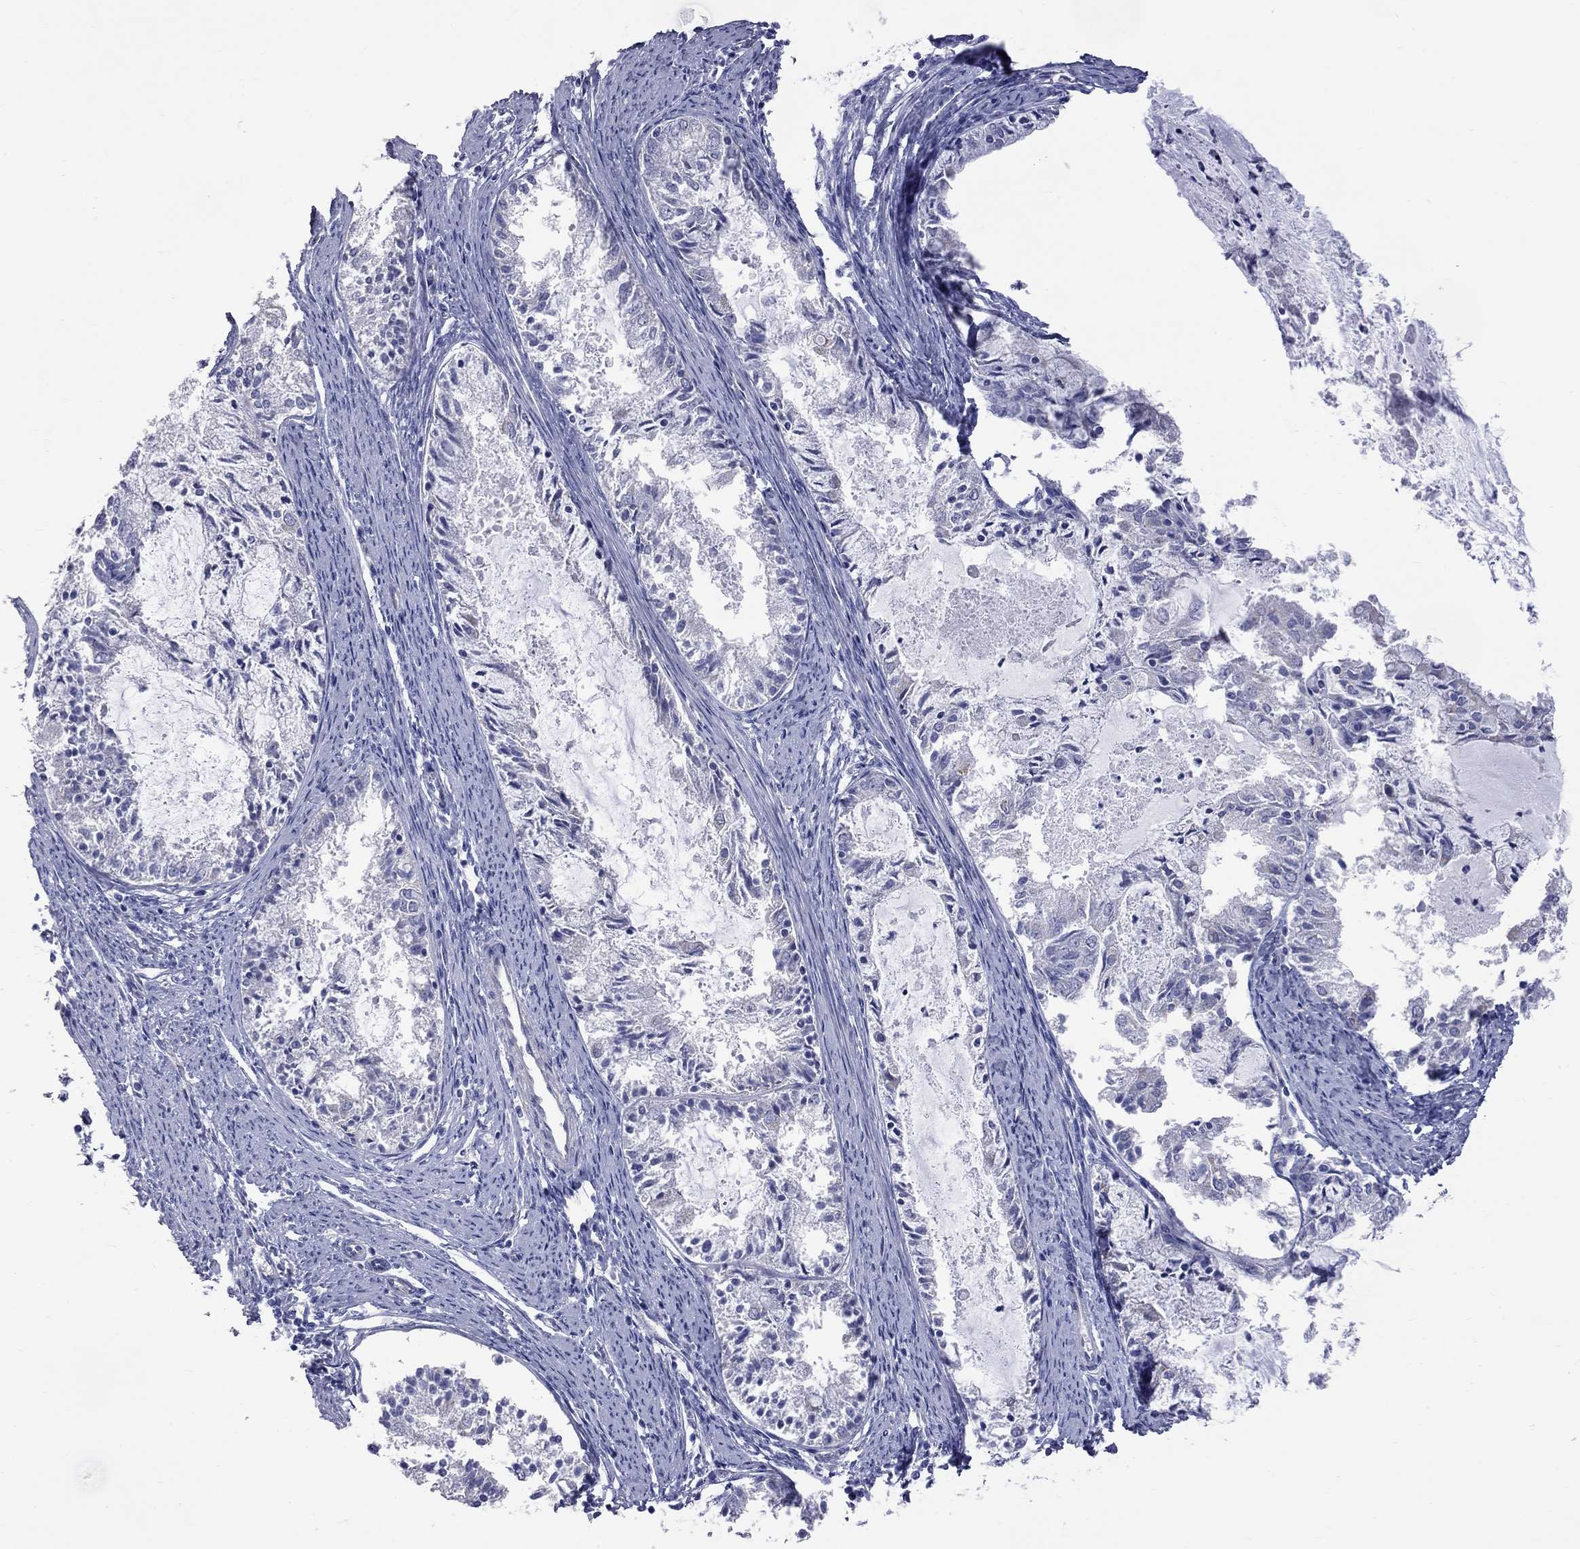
{"staining": {"intensity": "negative", "quantity": "none", "location": "none"}, "tissue": "endometrial cancer", "cell_type": "Tumor cells", "image_type": "cancer", "snomed": [{"axis": "morphology", "description": "Adenocarcinoma, NOS"}, {"axis": "topography", "description": "Endometrium"}], "caption": "The micrograph exhibits no staining of tumor cells in endometrial adenocarcinoma.", "gene": "KCND2", "patient": {"sex": "female", "age": 57}}